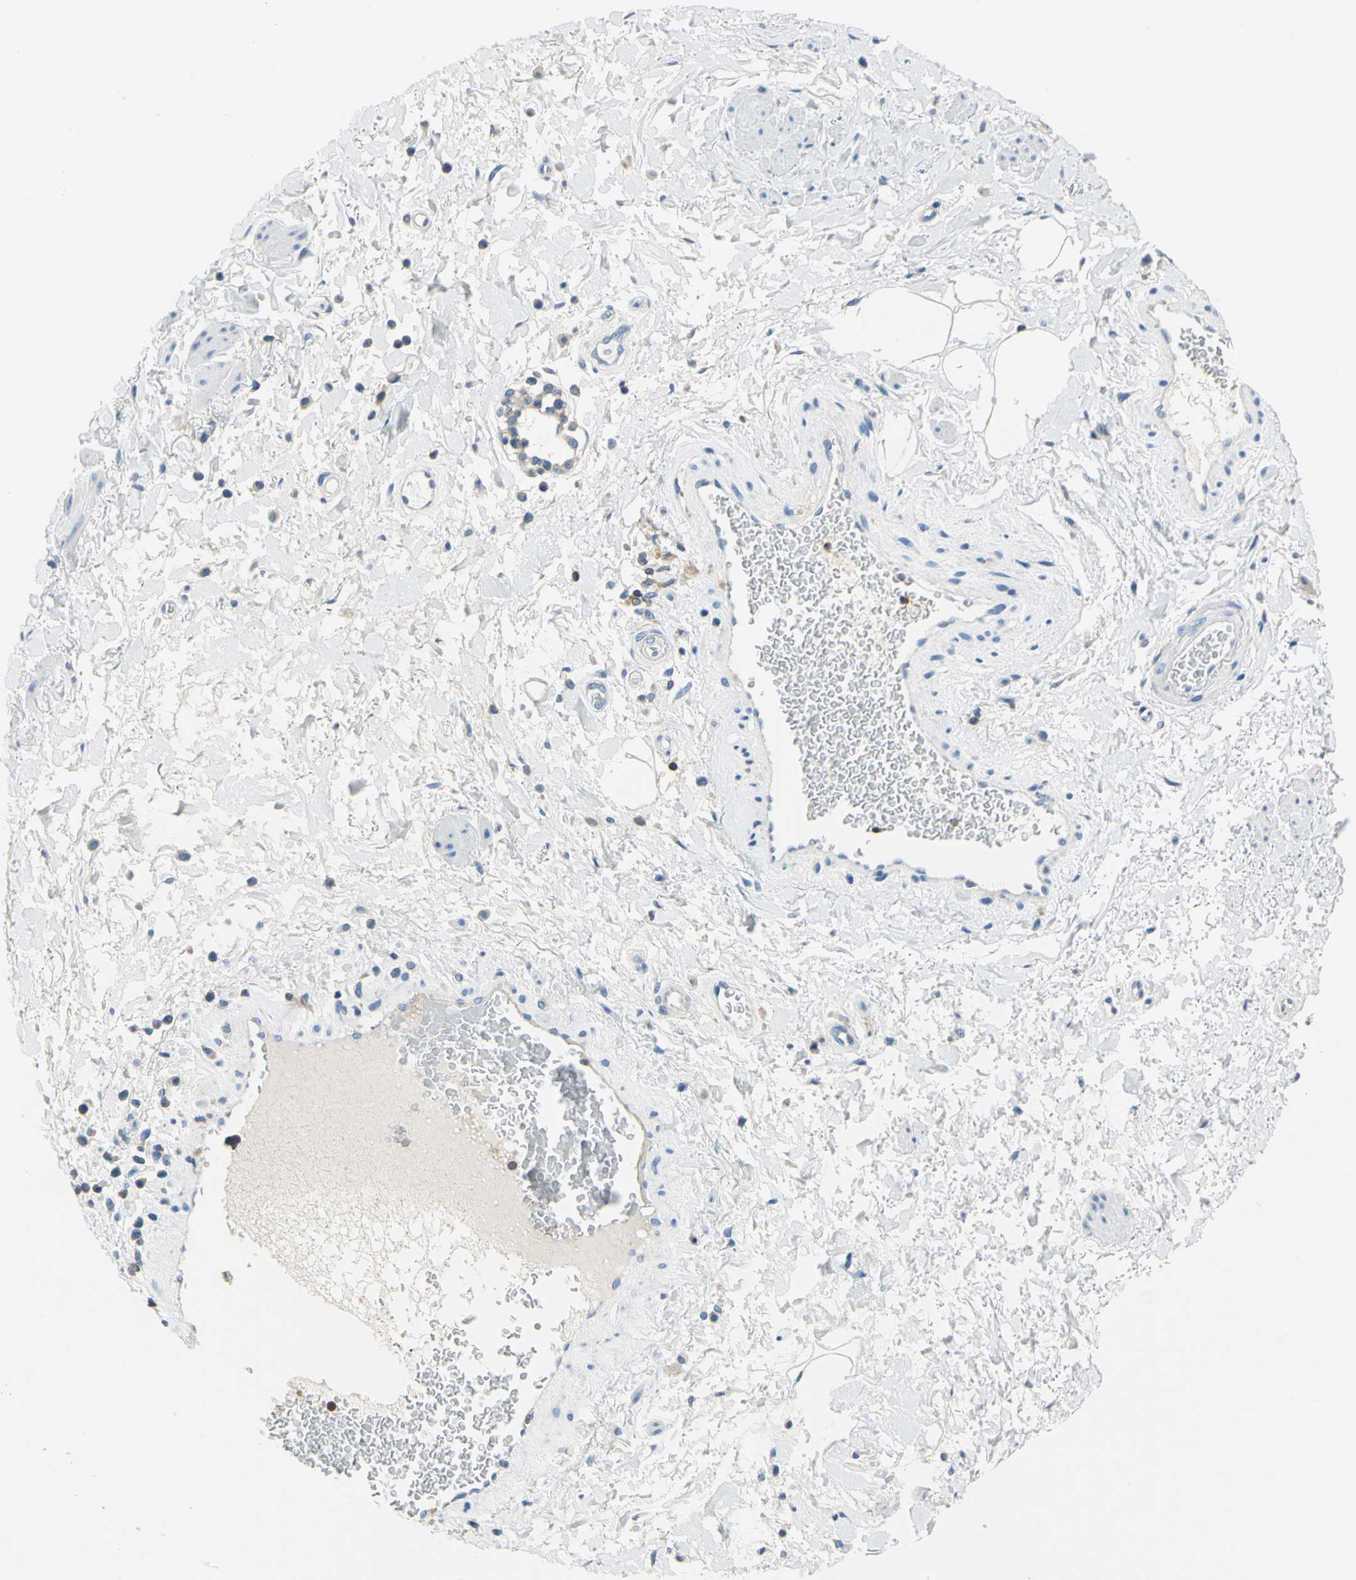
{"staining": {"intensity": "negative", "quantity": "none", "location": "none"}, "tissue": "adipose tissue", "cell_type": "Adipocytes", "image_type": "normal", "snomed": [{"axis": "morphology", "description": "Normal tissue, NOS"}, {"axis": "topography", "description": "Soft tissue"}, {"axis": "topography", "description": "Peripheral nerve tissue"}], "caption": "IHC micrograph of normal human adipose tissue stained for a protein (brown), which reveals no expression in adipocytes. The staining was performed using DAB (3,3'-diaminobenzidine) to visualize the protein expression in brown, while the nuclei were stained in blue with hematoxylin (Magnification: 20x).", "gene": "SEPTIN11", "patient": {"sex": "female", "age": 71}}